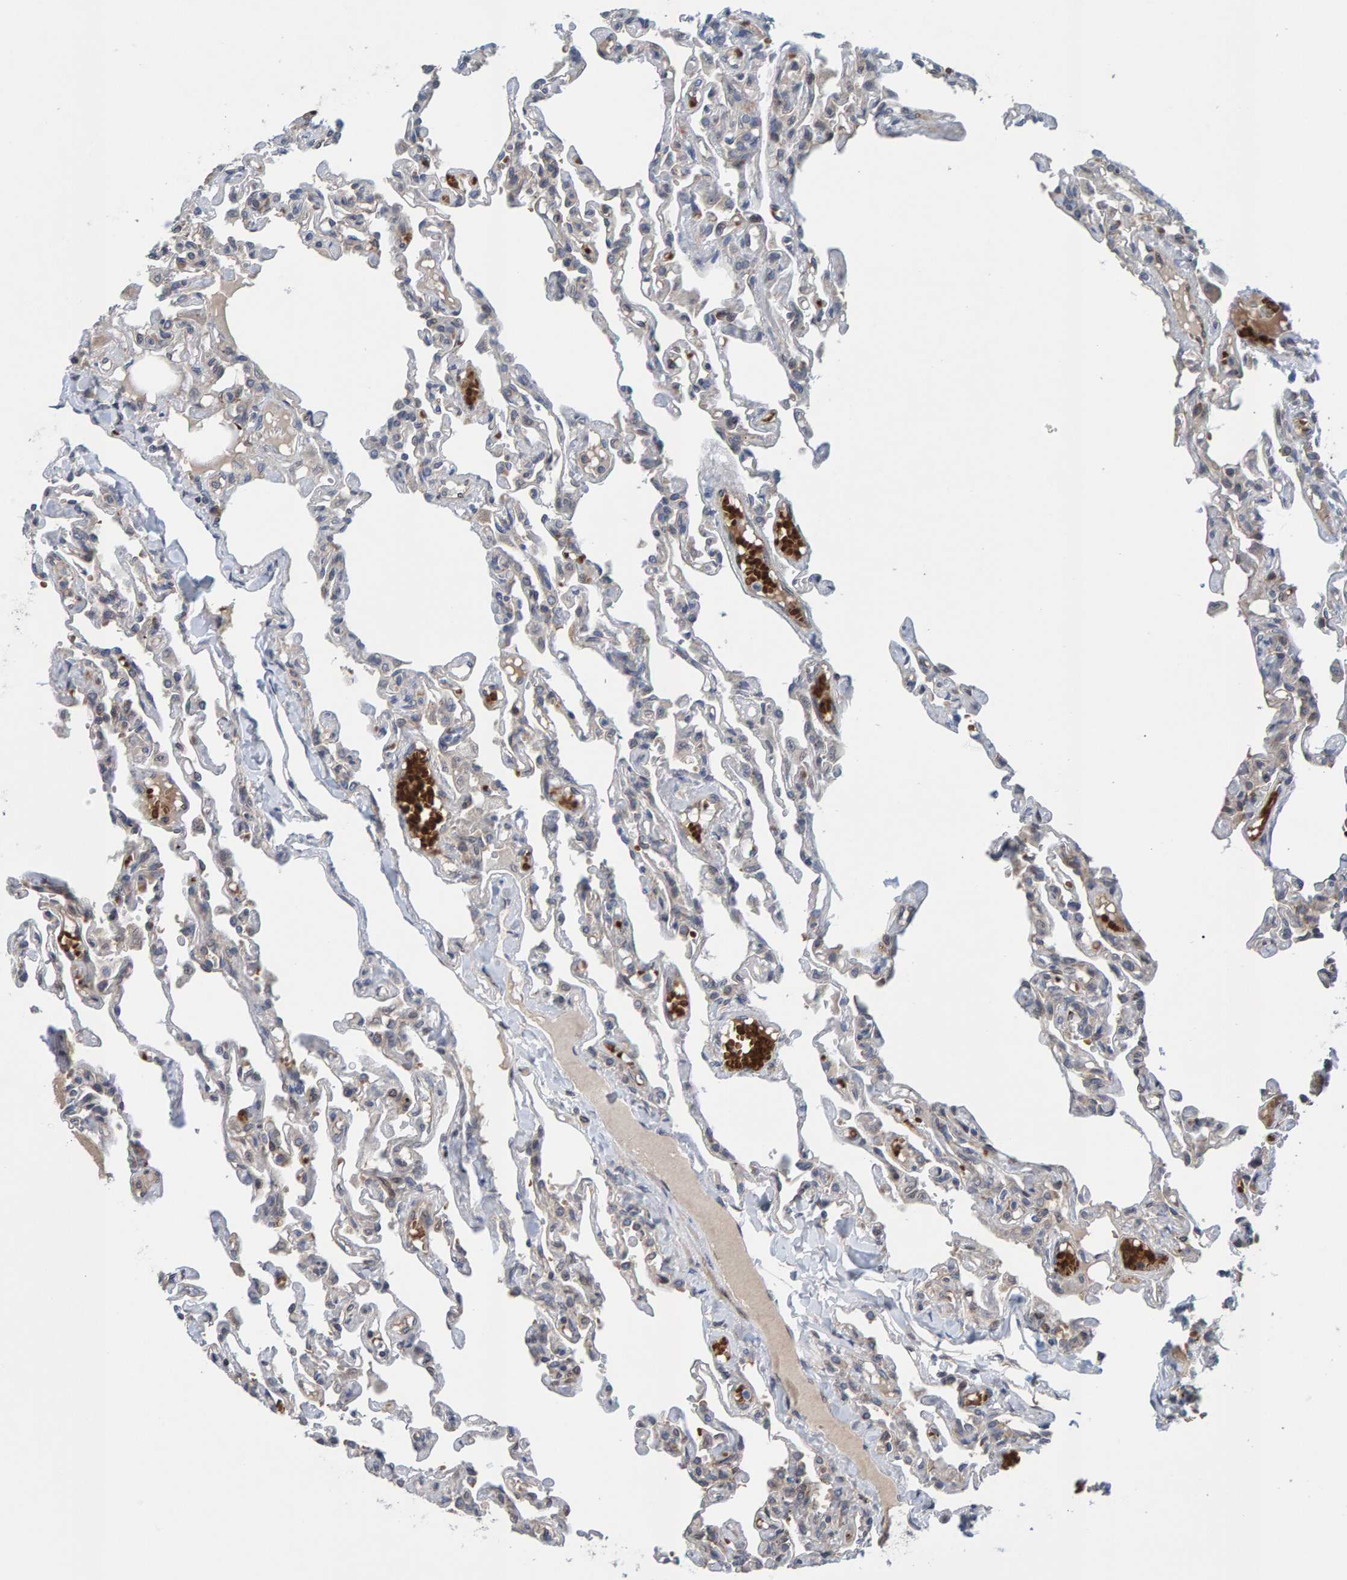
{"staining": {"intensity": "weak", "quantity": "25%-75%", "location": "cytoplasmic/membranous"}, "tissue": "lung", "cell_type": "Alveolar cells", "image_type": "normal", "snomed": [{"axis": "morphology", "description": "Normal tissue, NOS"}, {"axis": "topography", "description": "Lung"}], "caption": "Lung stained with immunohistochemistry (IHC) displays weak cytoplasmic/membranous staining in about 25%-75% of alveolar cells.", "gene": "MFSD6L", "patient": {"sex": "male", "age": 21}}